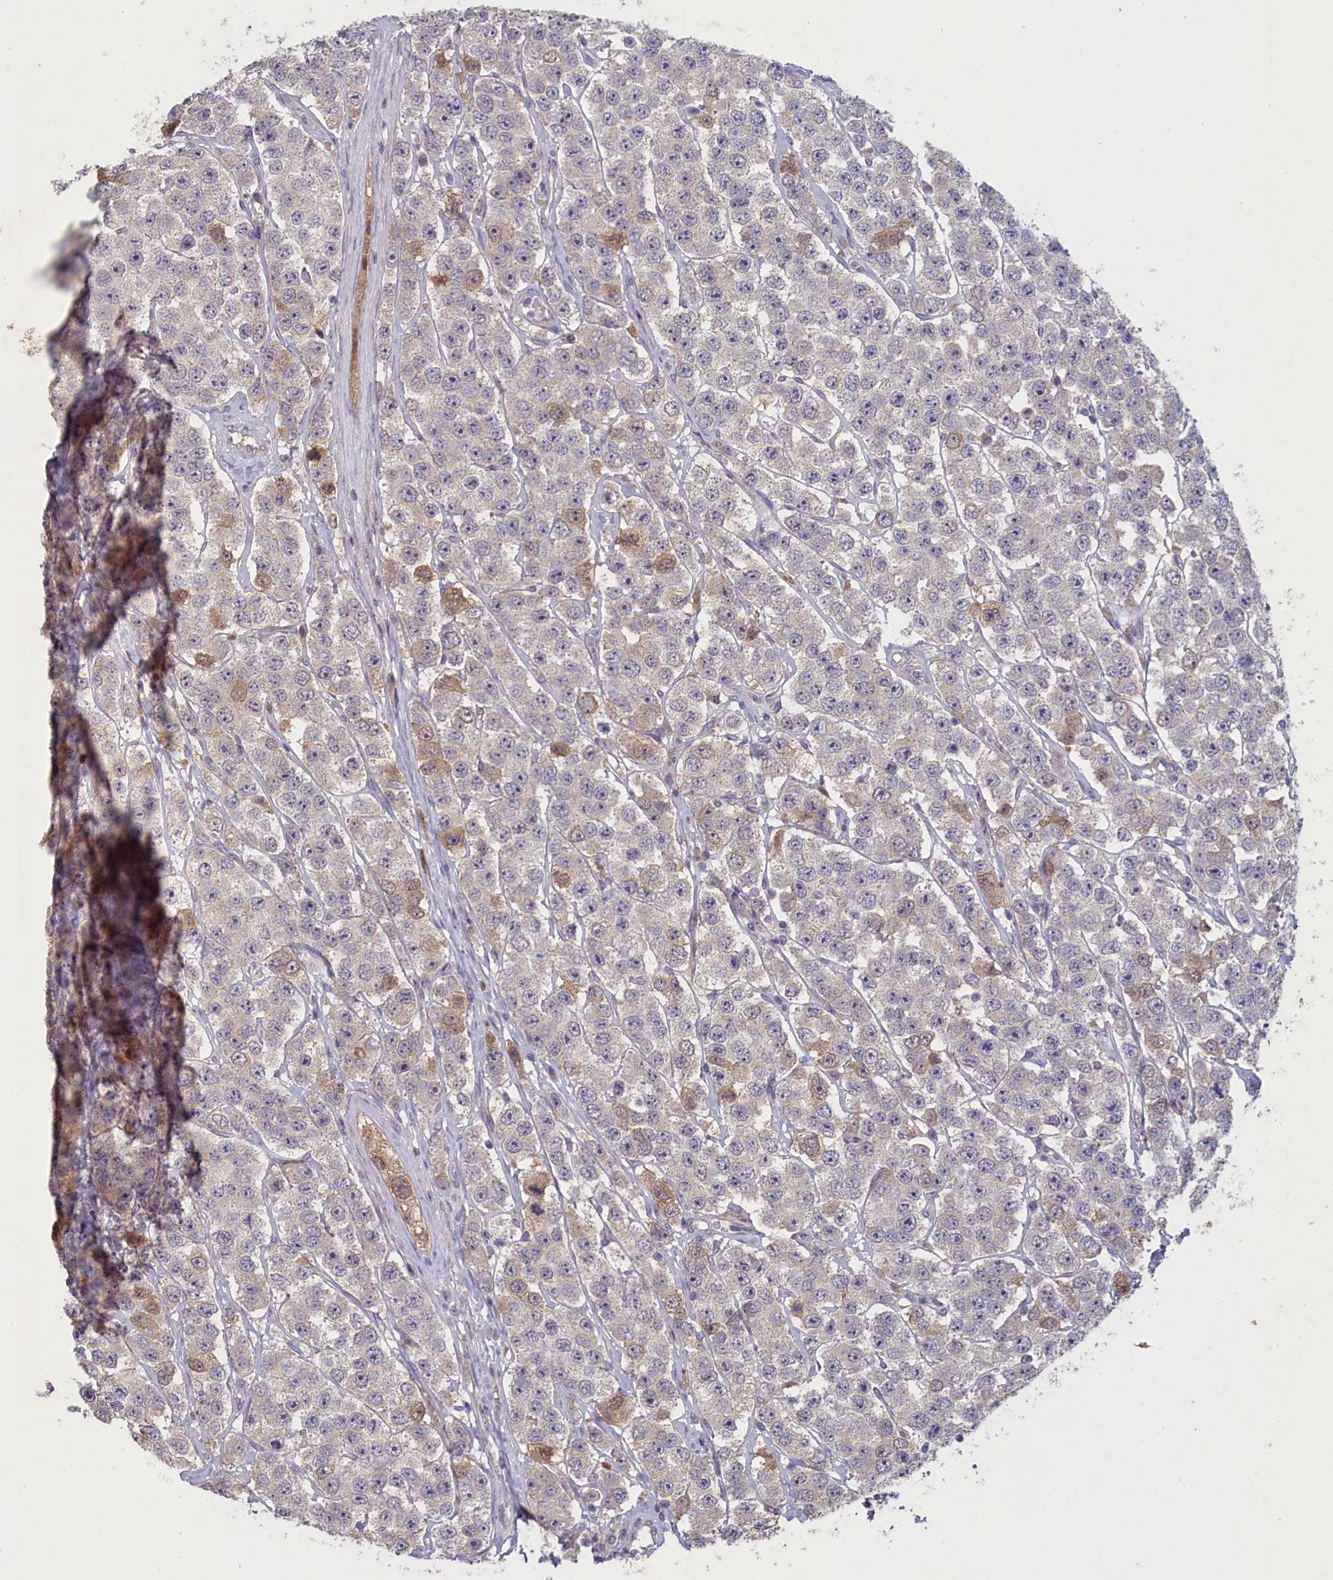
{"staining": {"intensity": "weak", "quantity": "<25%", "location": "cytoplasmic/membranous"}, "tissue": "testis cancer", "cell_type": "Tumor cells", "image_type": "cancer", "snomed": [{"axis": "morphology", "description": "Seminoma, NOS"}, {"axis": "topography", "description": "Testis"}], "caption": "The histopathology image reveals no significant staining in tumor cells of testis cancer (seminoma). (DAB (3,3'-diaminobenzidine) IHC visualized using brightfield microscopy, high magnification).", "gene": "ATF7IP2", "patient": {"sex": "male", "age": 28}}